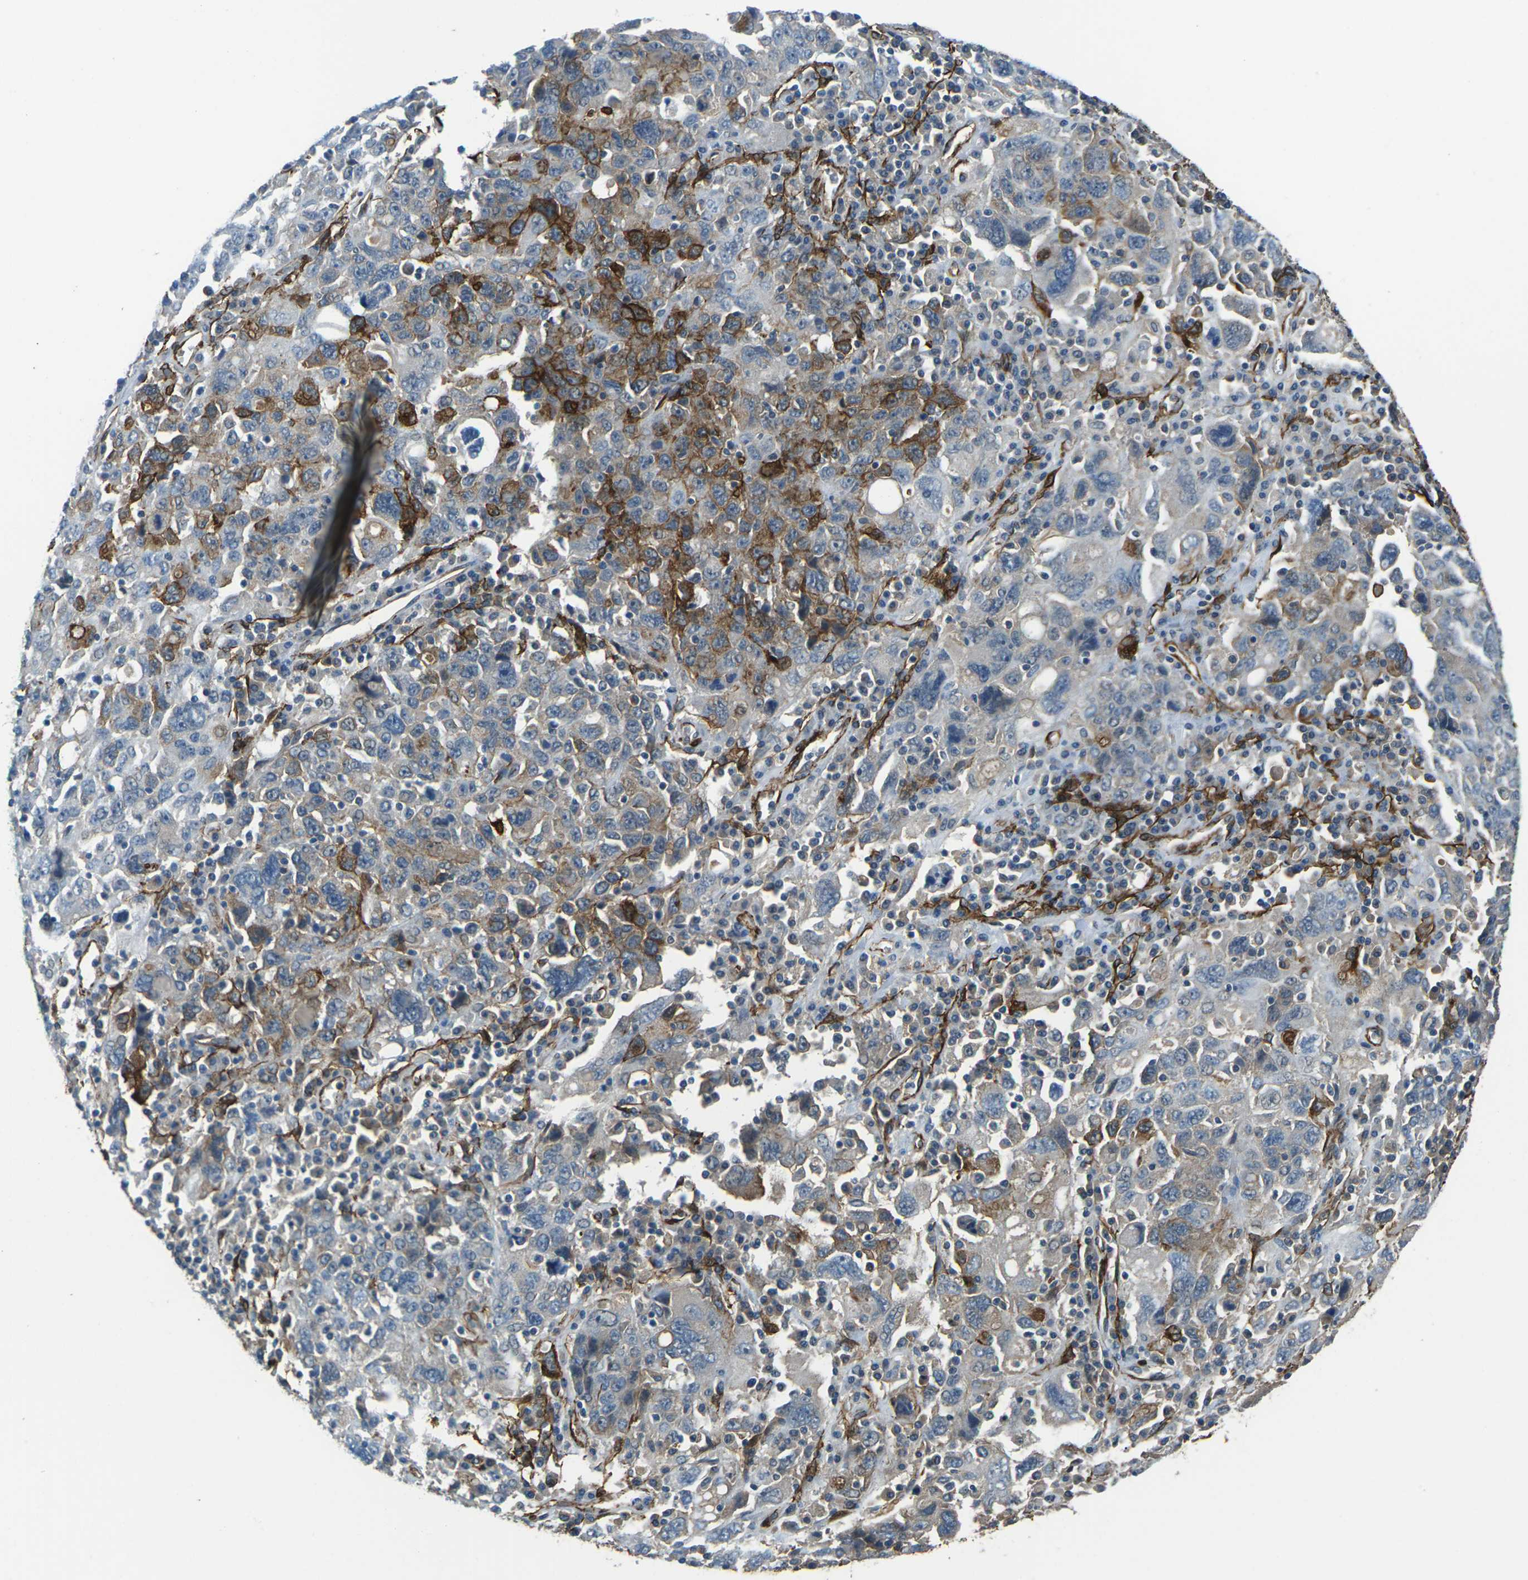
{"staining": {"intensity": "moderate", "quantity": "<25%", "location": "cytoplasmic/membranous"}, "tissue": "ovarian cancer", "cell_type": "Tumor cells", "image_type": "cancer", "snomed": [{"axis": "morphology", "description": "Carcinoma, endometroid"}, {"axis": "topography", "description": "Ovary"}], "caption": "IHC staining of ovarian cancer (endometroid carcinoma), which displays low levels of moderate cytoplasmic/membranous positivity in about <25% of tumor cells indicating moderate cytoplasmic/membranous protein expression. The staining was performed using DAB (brown) for protein detection and nuclei were counterstained in hematoxylin (blue).", "gene": "GRAMD1C", "patient": {"sex": "female", "age": 62}}